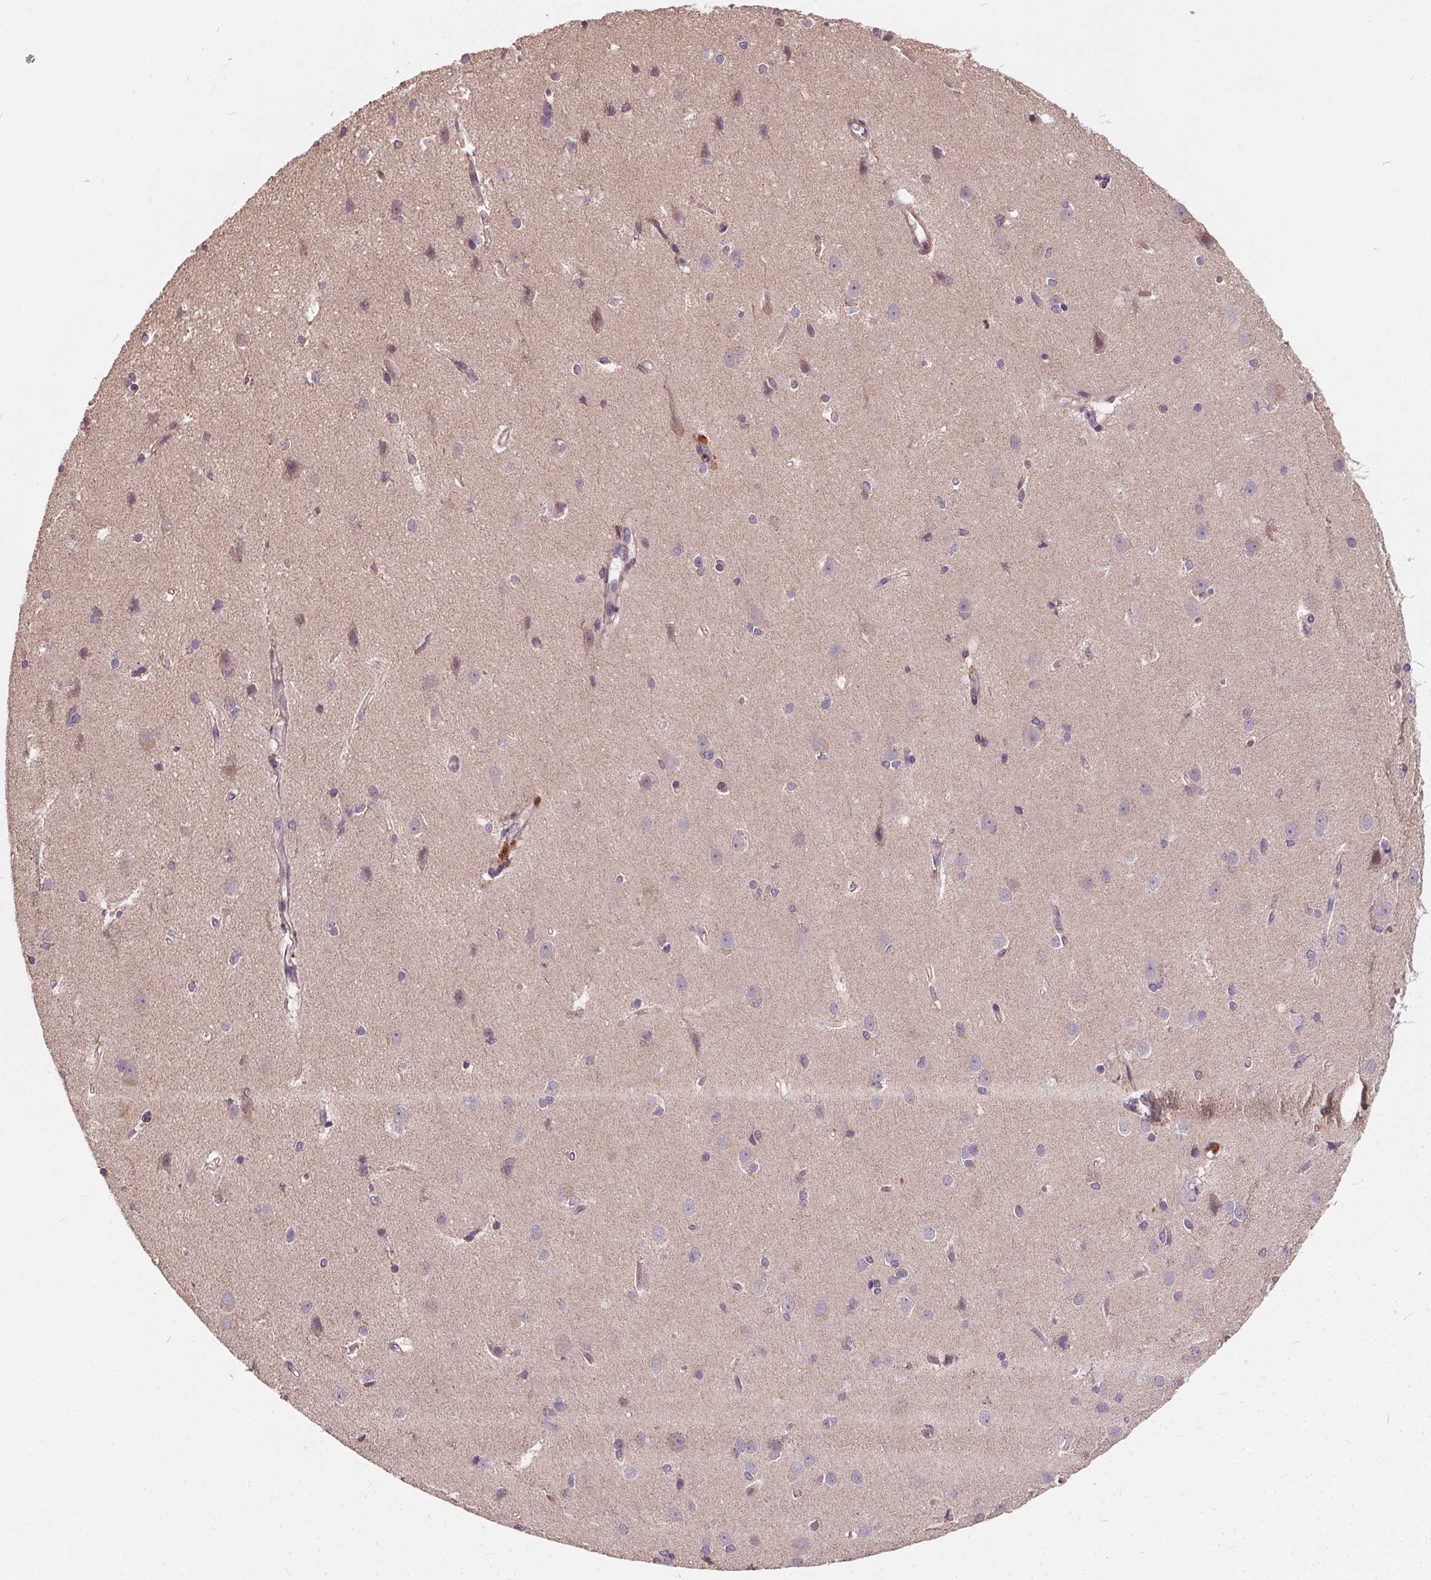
{"staining": {"intensity": "moderate", "quantity": "<25%", "location": "cytoplasmic/membranous"}, "tissue": "cerebral cortex", "cell_type": "Endothelial cells", "image_type": "normal", "snomed": [{"axis": "morphology", "description": "Normal tissue, NOS"}, {"axis": "topography", "description": "Cerebral cortex"}], "caption": "Immunohistochemistry (IHC) (DAB (3,3'-diaminobenzidine)) staining of unremarkable cerebral cortex shows moderate cytoplasmic/membranous protein positivity in approximately <25% of endothelial cells.", "gene": "ORAI2", "patient": {"sex": "male", "age": 37}}